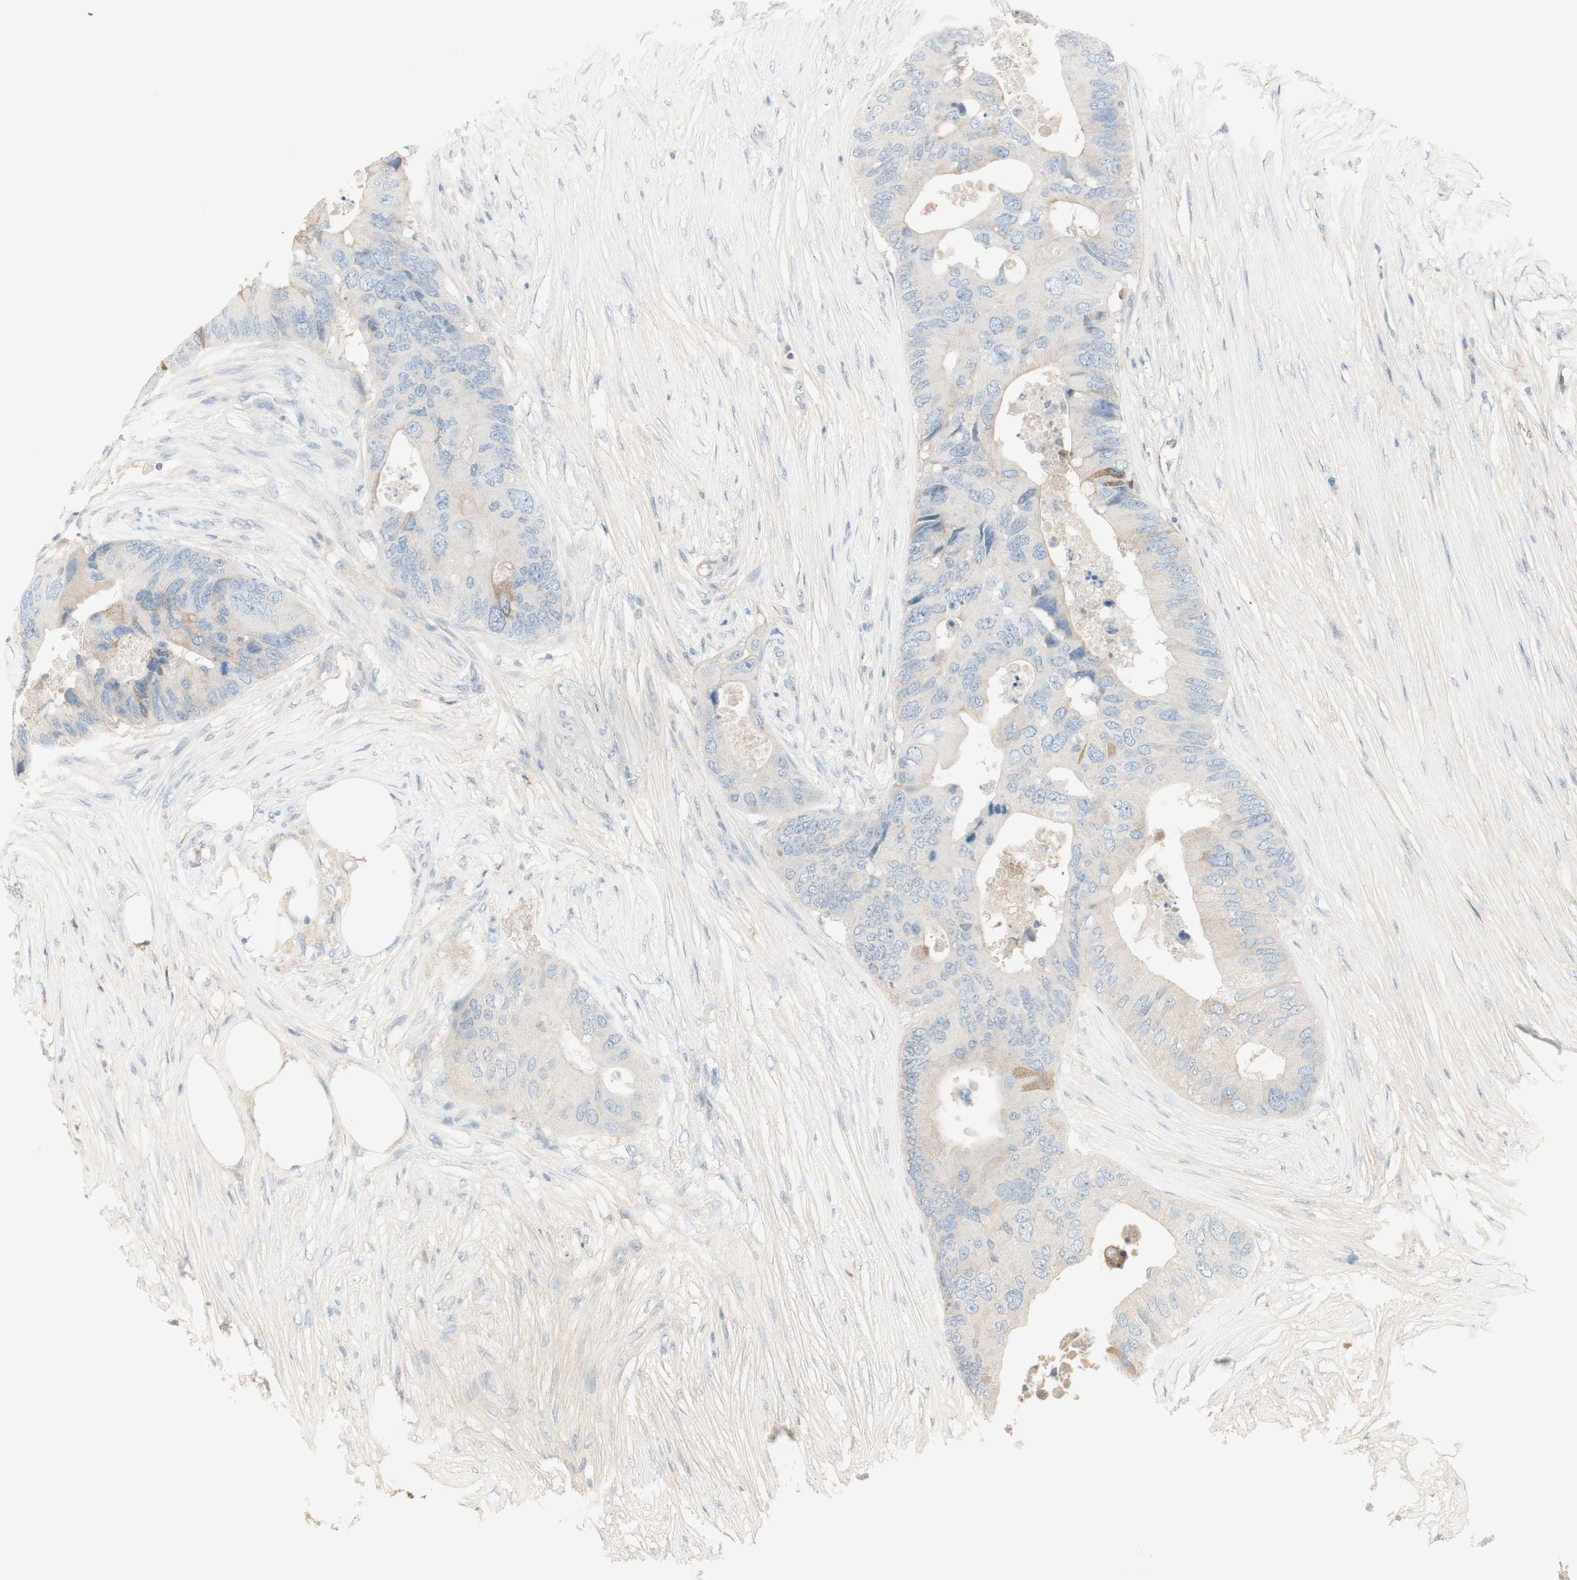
{"staining": {"intensity": "negative", "quantity": "none", "location": "none"}, "tissue": "colorectal cancer", "cell_type": "Tumor cells", "image_type": "cancer", "snomed": [{"axis": "morphology", "description": "Adenocarcinoma, NOS"}, {"axis": "topography", "description": "Colon"}], "caption": "Human adenocarcinoma (colorectal) stained for a protein using IHC exhibits no staining in tumor cells.", "gene": "IFNG", "patient": {"sex": "male", "age": 71}}